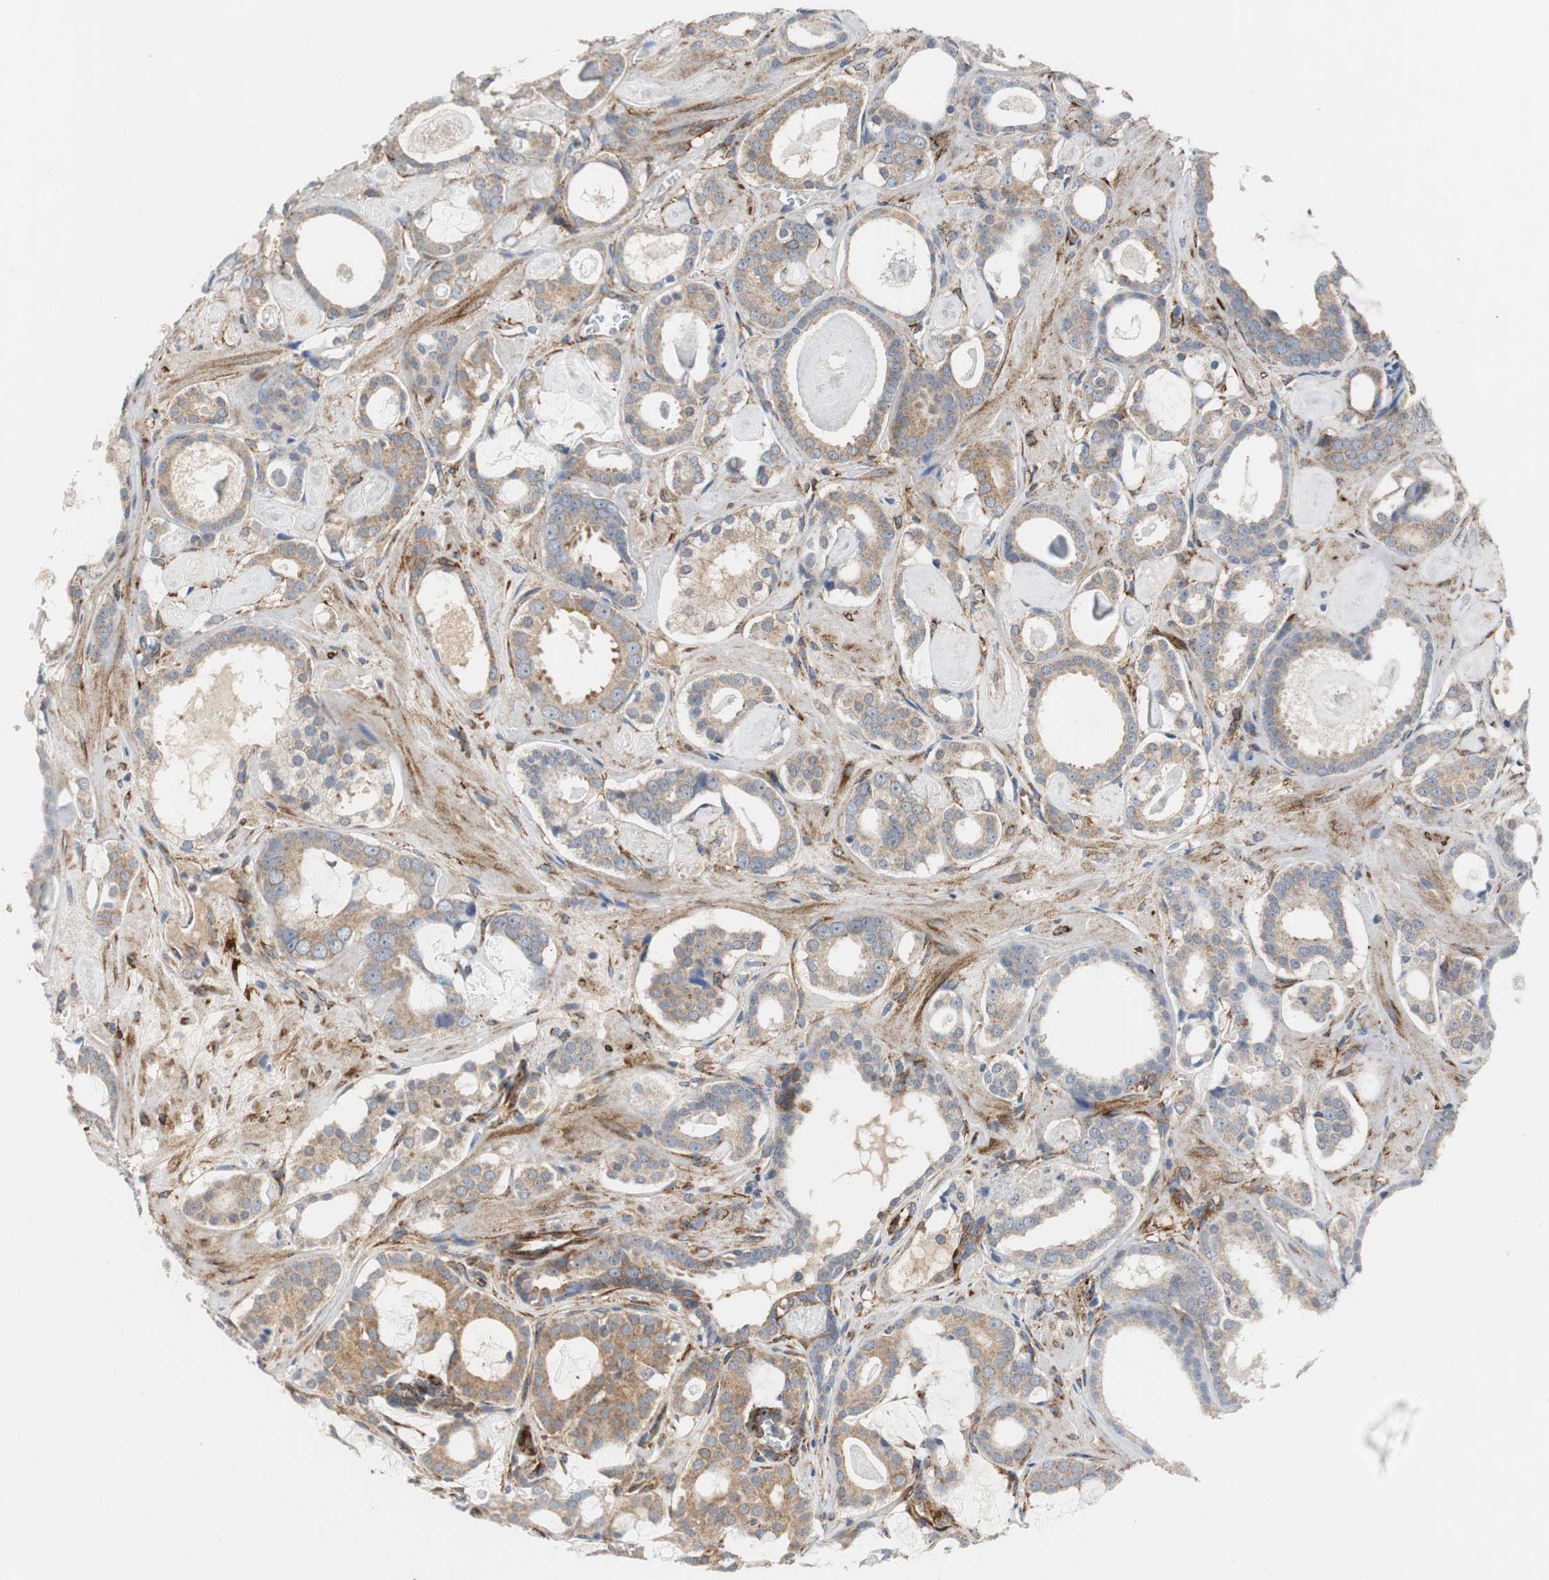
{"staining": {"intensity": "moderate", "quantity": ">75%", "location": "cytoplasmic/membranous"}, "tissue": "prostate cancer", "cell_type": "Tumor cells", "image_type": "cancer", "snomed": [{"axis": "morphology", "description": "Adenocarcinoma, Low grade"}, {"axis": "topography", "description": "Prostate"}], "caption": "Protein expression analysis of prostate cancer shows moderate cytoplasmic/membranous expression in about >75% of tumor cells.", "gene": "ISCU", "patient": {"sex": "male", "age": 57}}